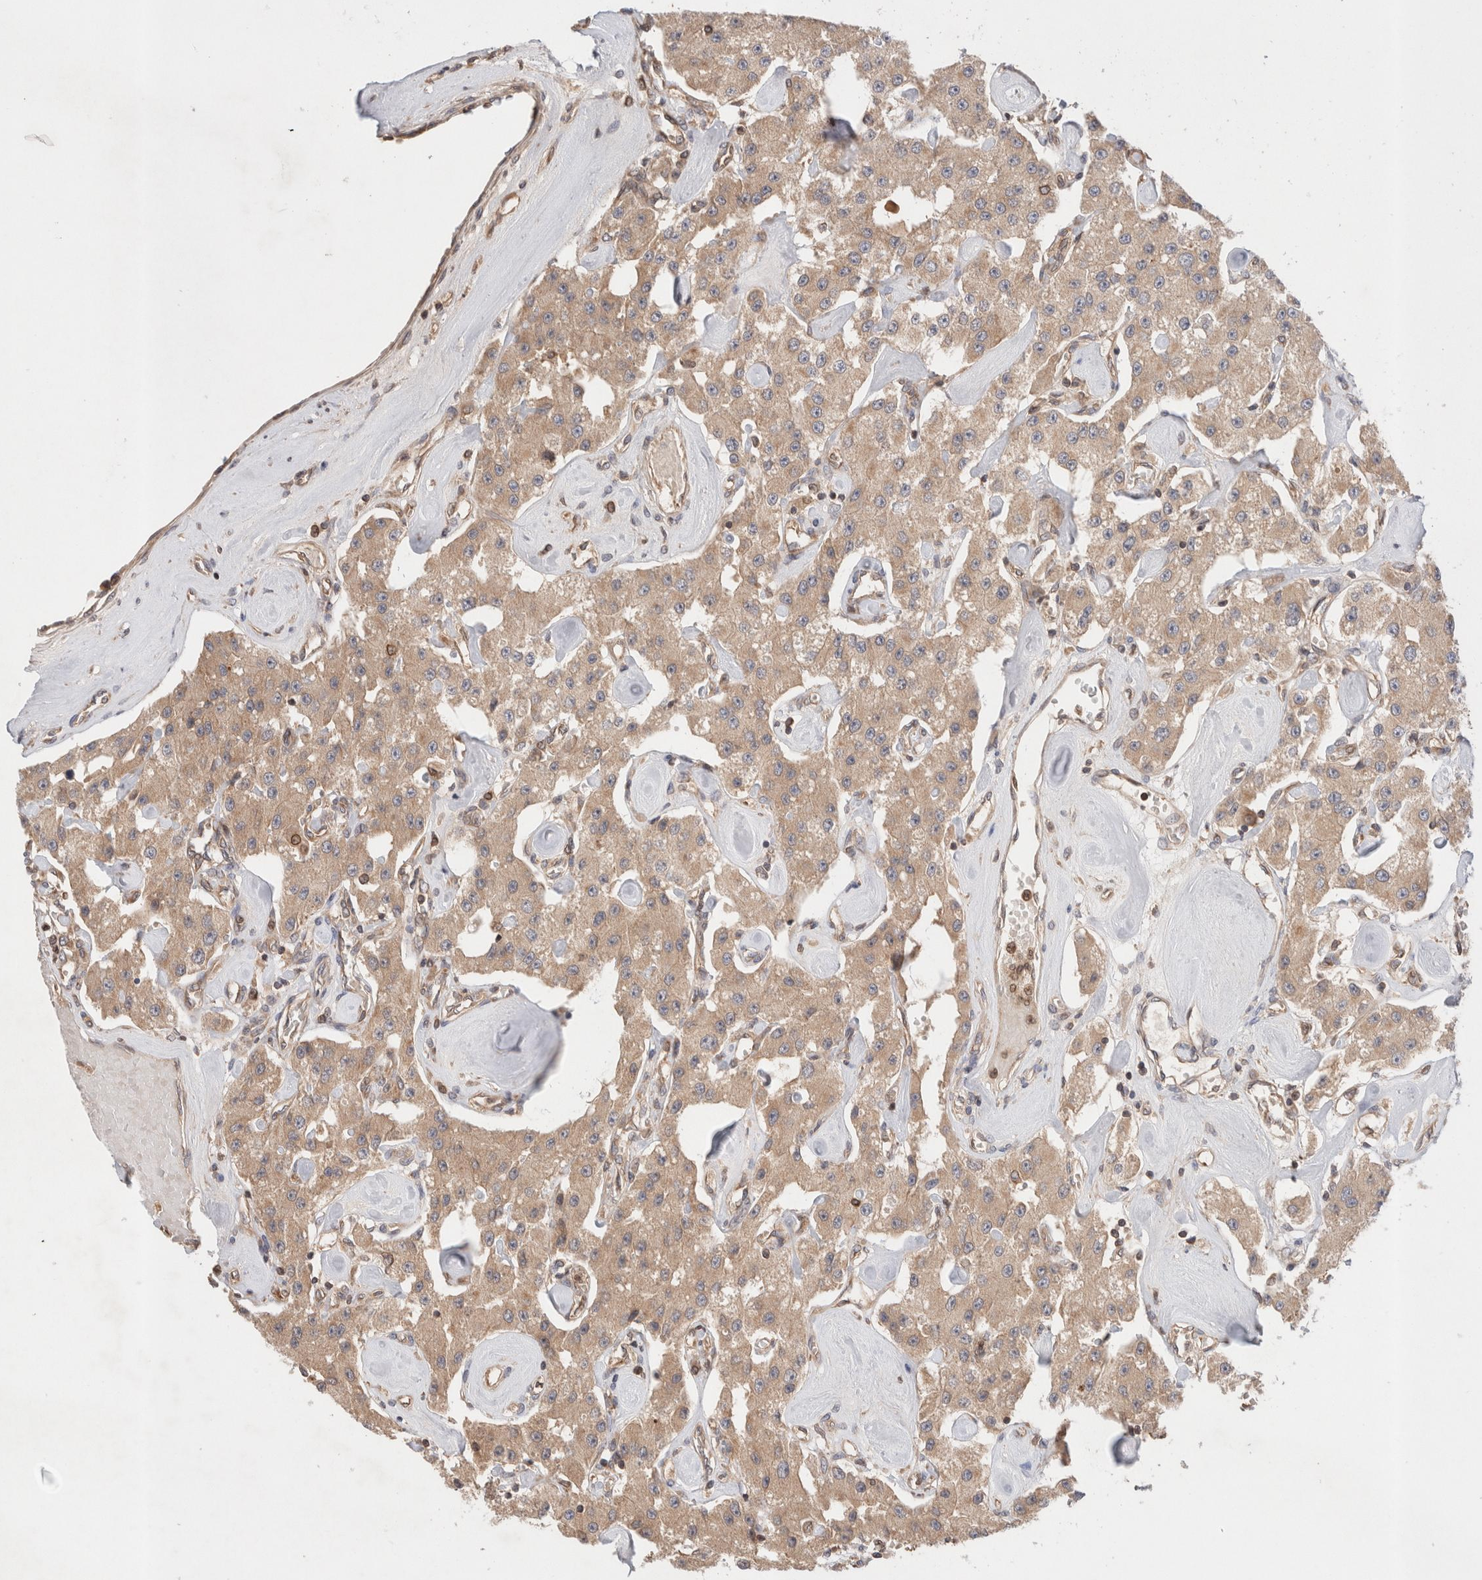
{"staining": {"intensity": "moderate", "quantity": ">75%", "location": "cytoplasmic/membranous"}, "tissue": "carcinoid", "cell_type": "Tumor cells", "image_type": "cancer", "snomed": [{"axis": "morphology", "description": "Carcinoid, malignant, NOS"}, {"axis": "topography", "description": "Pancreas"}], "caption": "Immunohistochemistry (IHC) micrograph of neoplastic tissue: human carcinoid stained using IHC displays medium levels of moderate protein expression localized specifically in the cytoplasmic/membranous of tumor cells, appearing as a cytoplasmic/membranous brown color.", "gene": "SIKE1", "patient": {"sex": "male", "age": 41}}